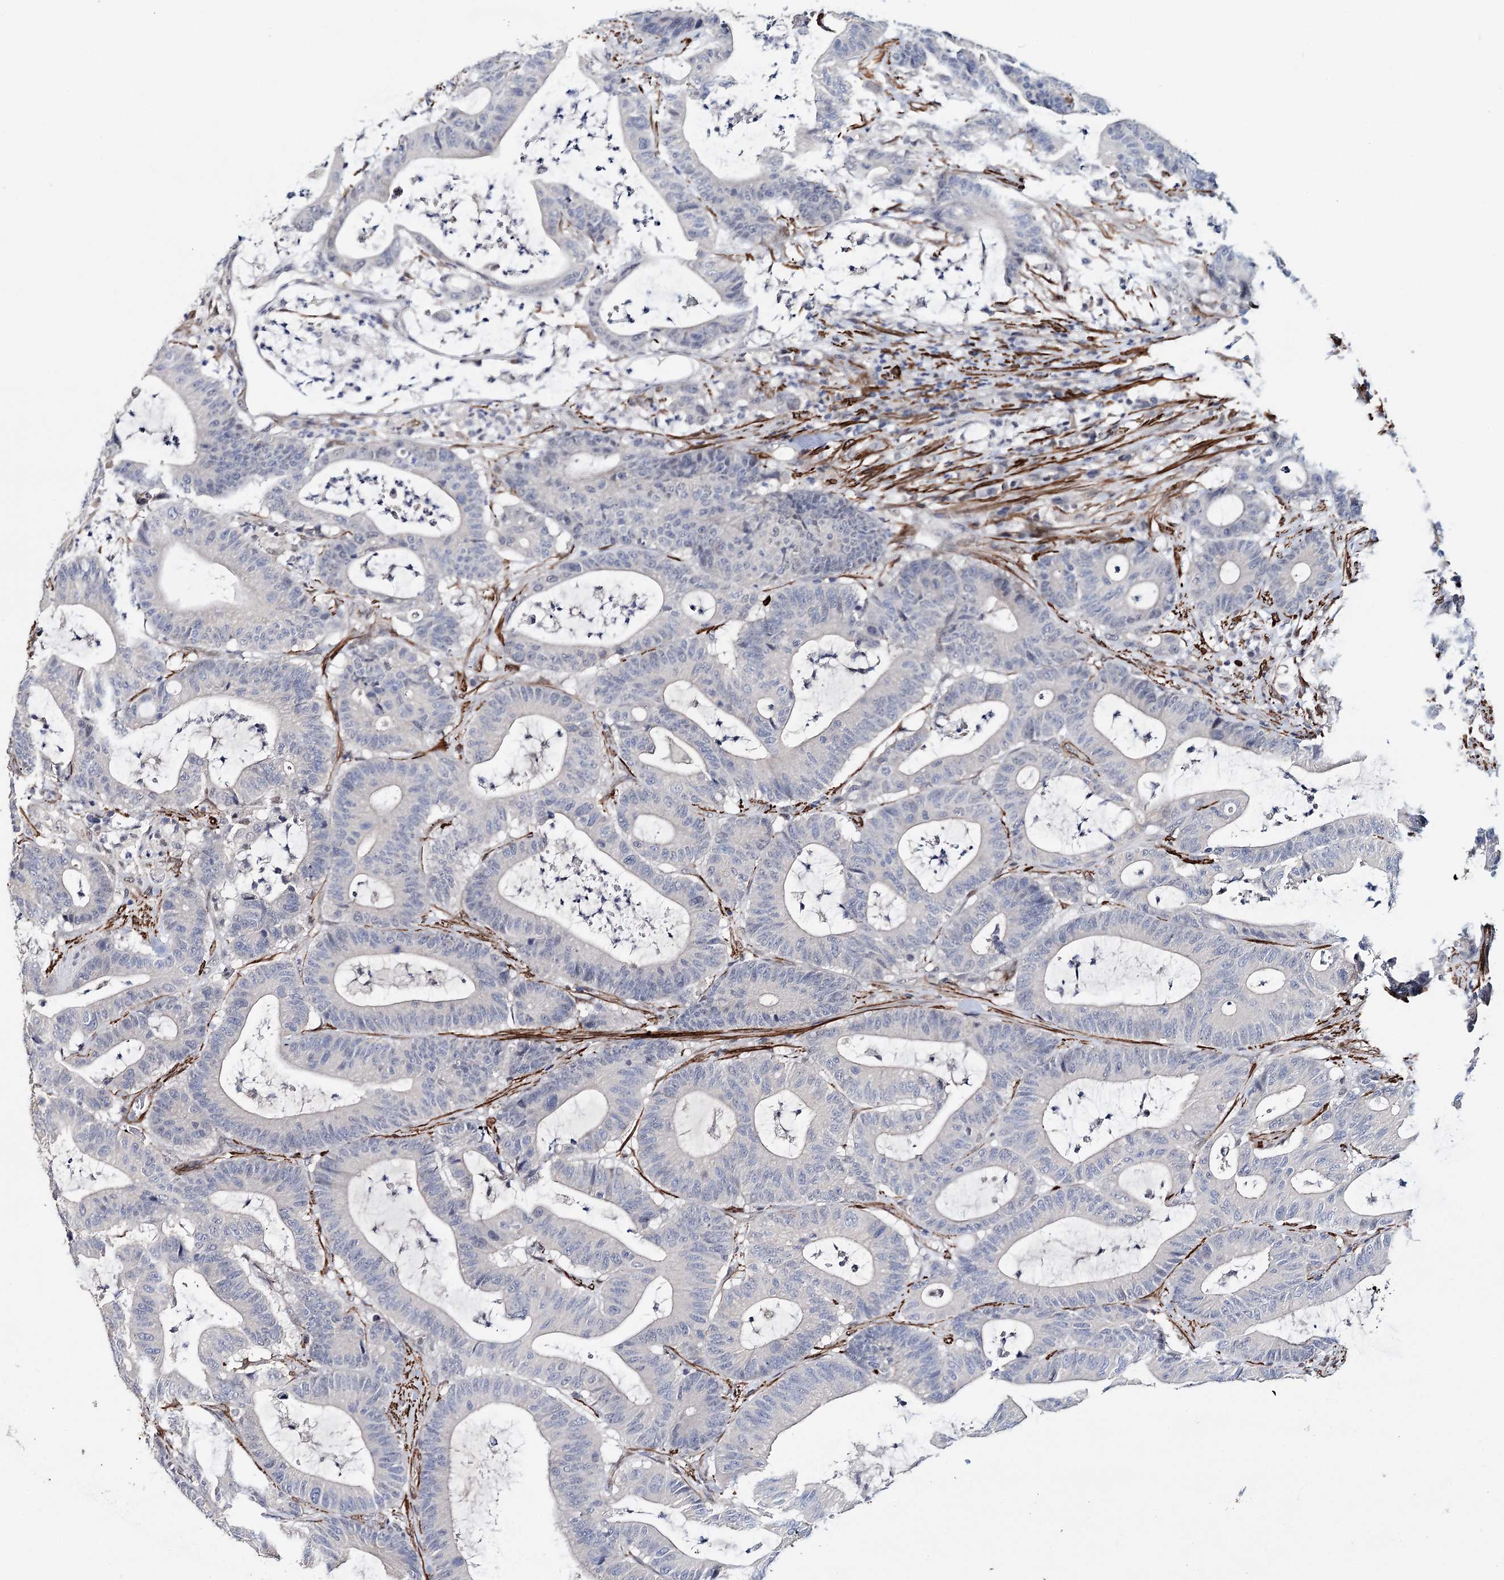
{"staining": {"intensity": "negative", "quantity": "none", "location": "none"}, "tissue": "colorectal cancer", "cell_type": "Tumor cells", "image_type": "cancer", "snomed": [{"axis": "morphology", "description": "Adenocarcinoma, NOS"}, {"axis": "topography", "description": "Colon"}], "caption": "Immunohistochemistry (IHC) of human colorectal cancer (adenocarcinoma) demonstrates no staining in tumor cells. Brightfield microscopy of immunohistochemistry (IHC) stained with DAB (3,3'-diaminobenzidine) (brown) and hematoxylin (blue), captured at high magnification.", "gene": "CFAP46", "patient": {"sex": "female", "age": 84}}